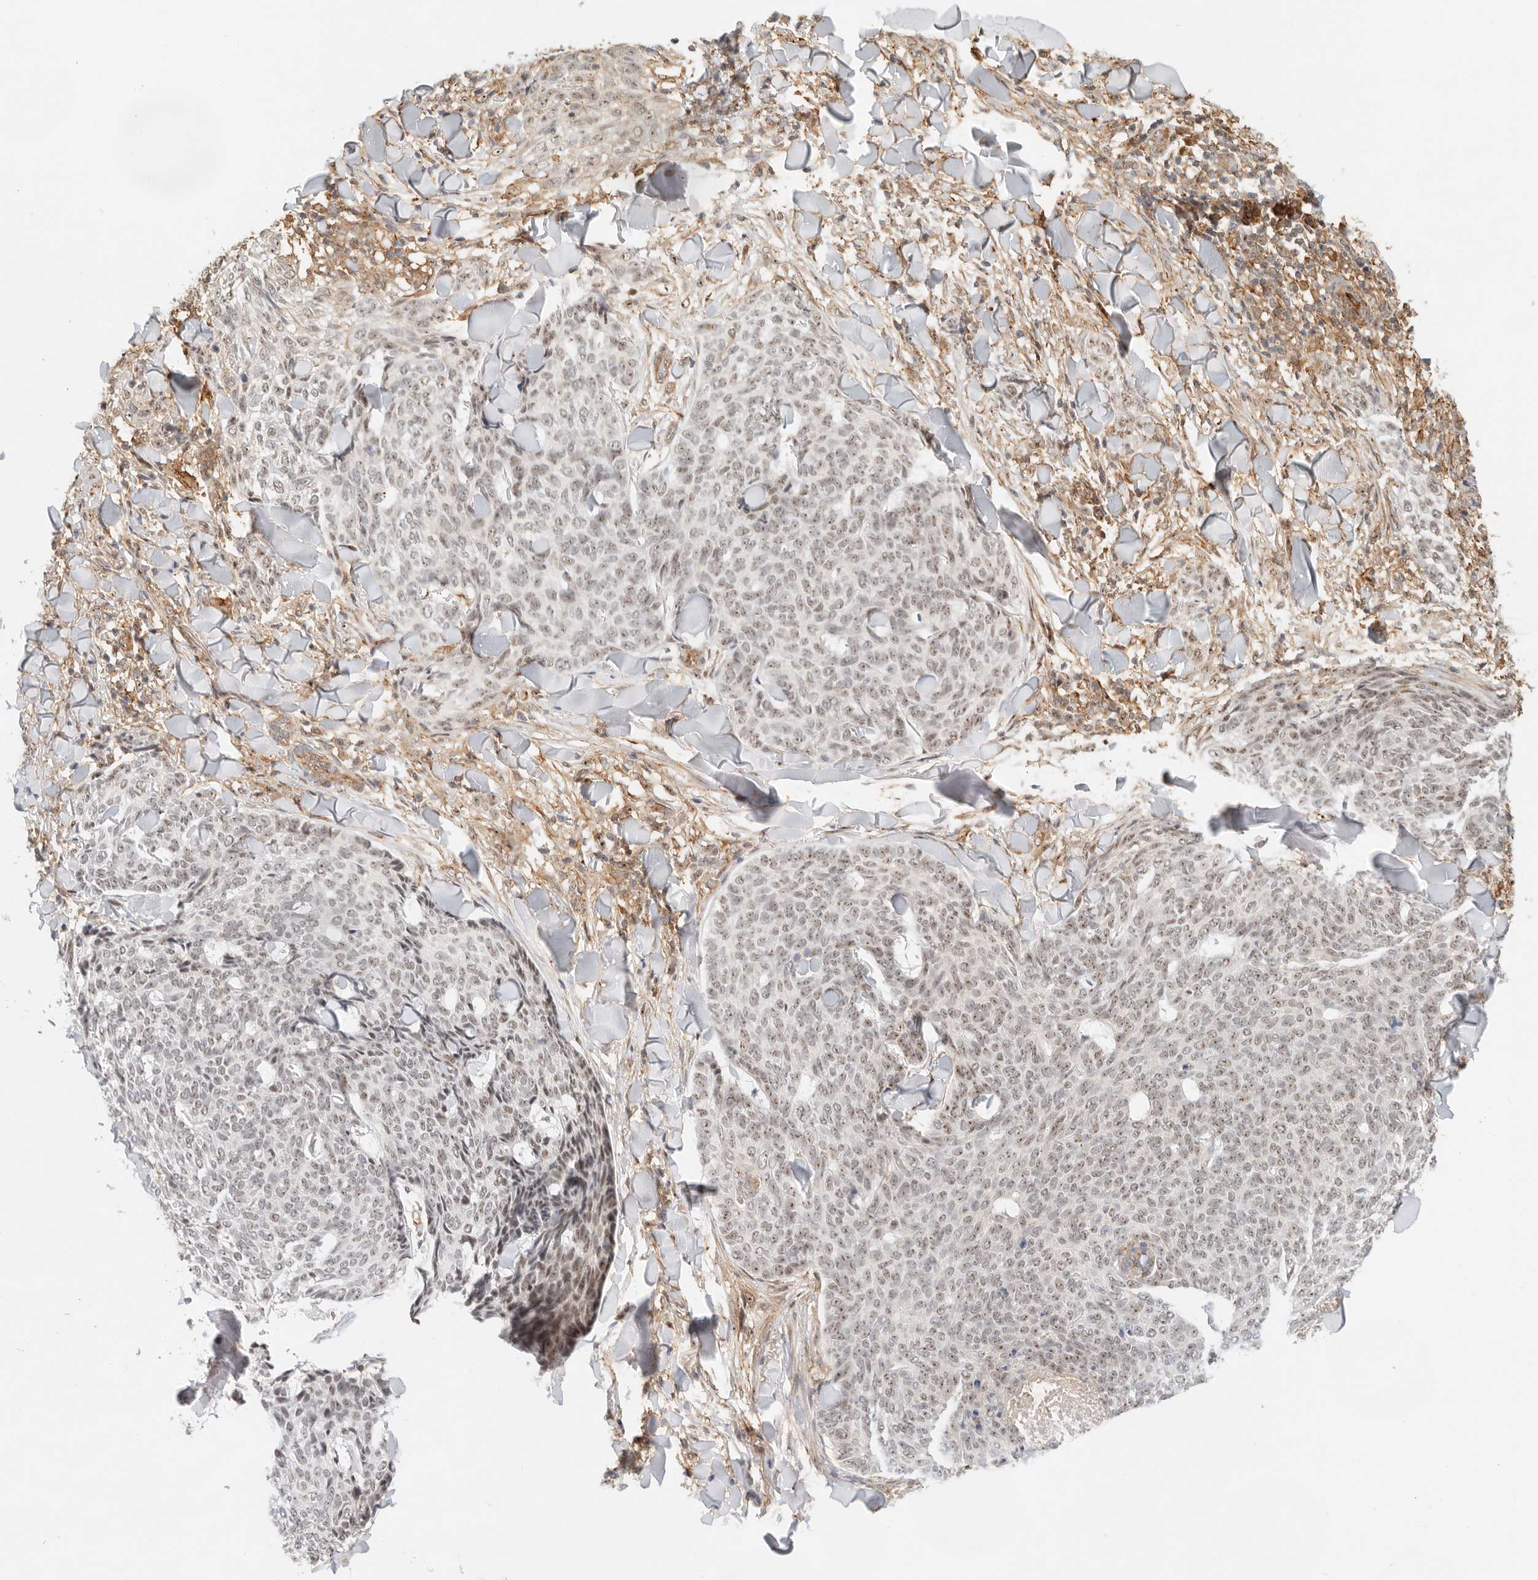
{"staining": {"intensity": "moderate", "quantity": ">75%", "location": "nuclear"}, "tissue": "skin cancer", "cell_type": "Tumor cells", "image_type": "cancer", "snomed": [{"axis": "morphology", "description": "Normal tissue, NOS"}, {"axis": "morphology", "description": "Basal cell carcinoma"}, {"axis": "topography", "description": "Skin"}], "caption": "Moderate nuclear protein positivity is seen in about >75% of tumor cells in skin cancer (basal cell carcinoma).", "gene": "HEXD", "patient": {"sex": "male", "age": 50}}